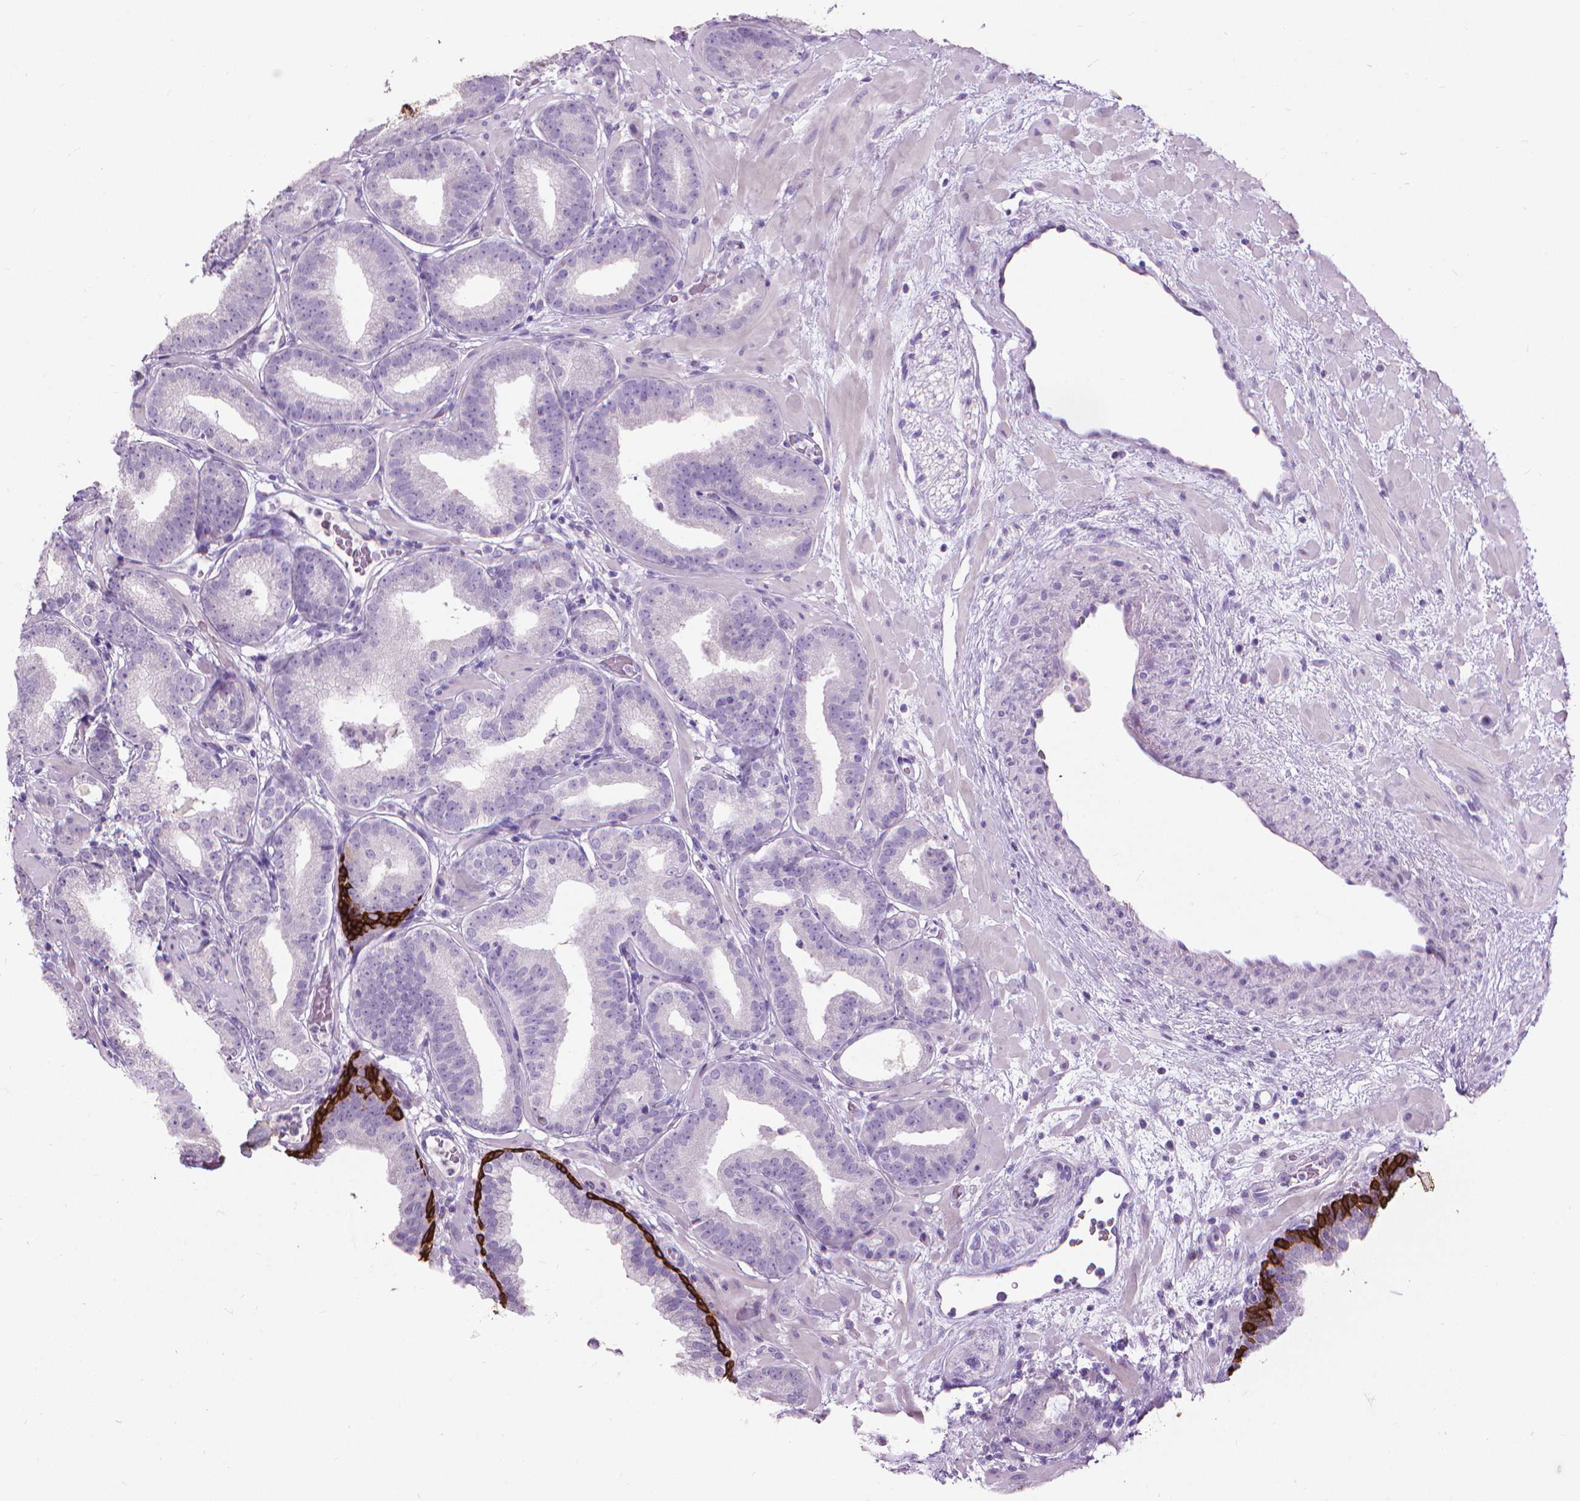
{"staining": {"intensity": "negative", "quantity": "none", "location": "none"}, "tissue": "prostate cancer", "cell_type": "Tumor cells", "image_type": "cancer", "snomed": [{"axis": "morphology", "description": "Adenocarcinoma, Low grade"}, {"axis": "topography", "description": "Prostate"}], "caption": "DAB immunohistochemical staining of human prostate cancer (low-grade adenocarcinoma) exhibits no significant expression in tumor cells.", "gene": "KRT5", "patient": {"sex": "male", "age": 68}}